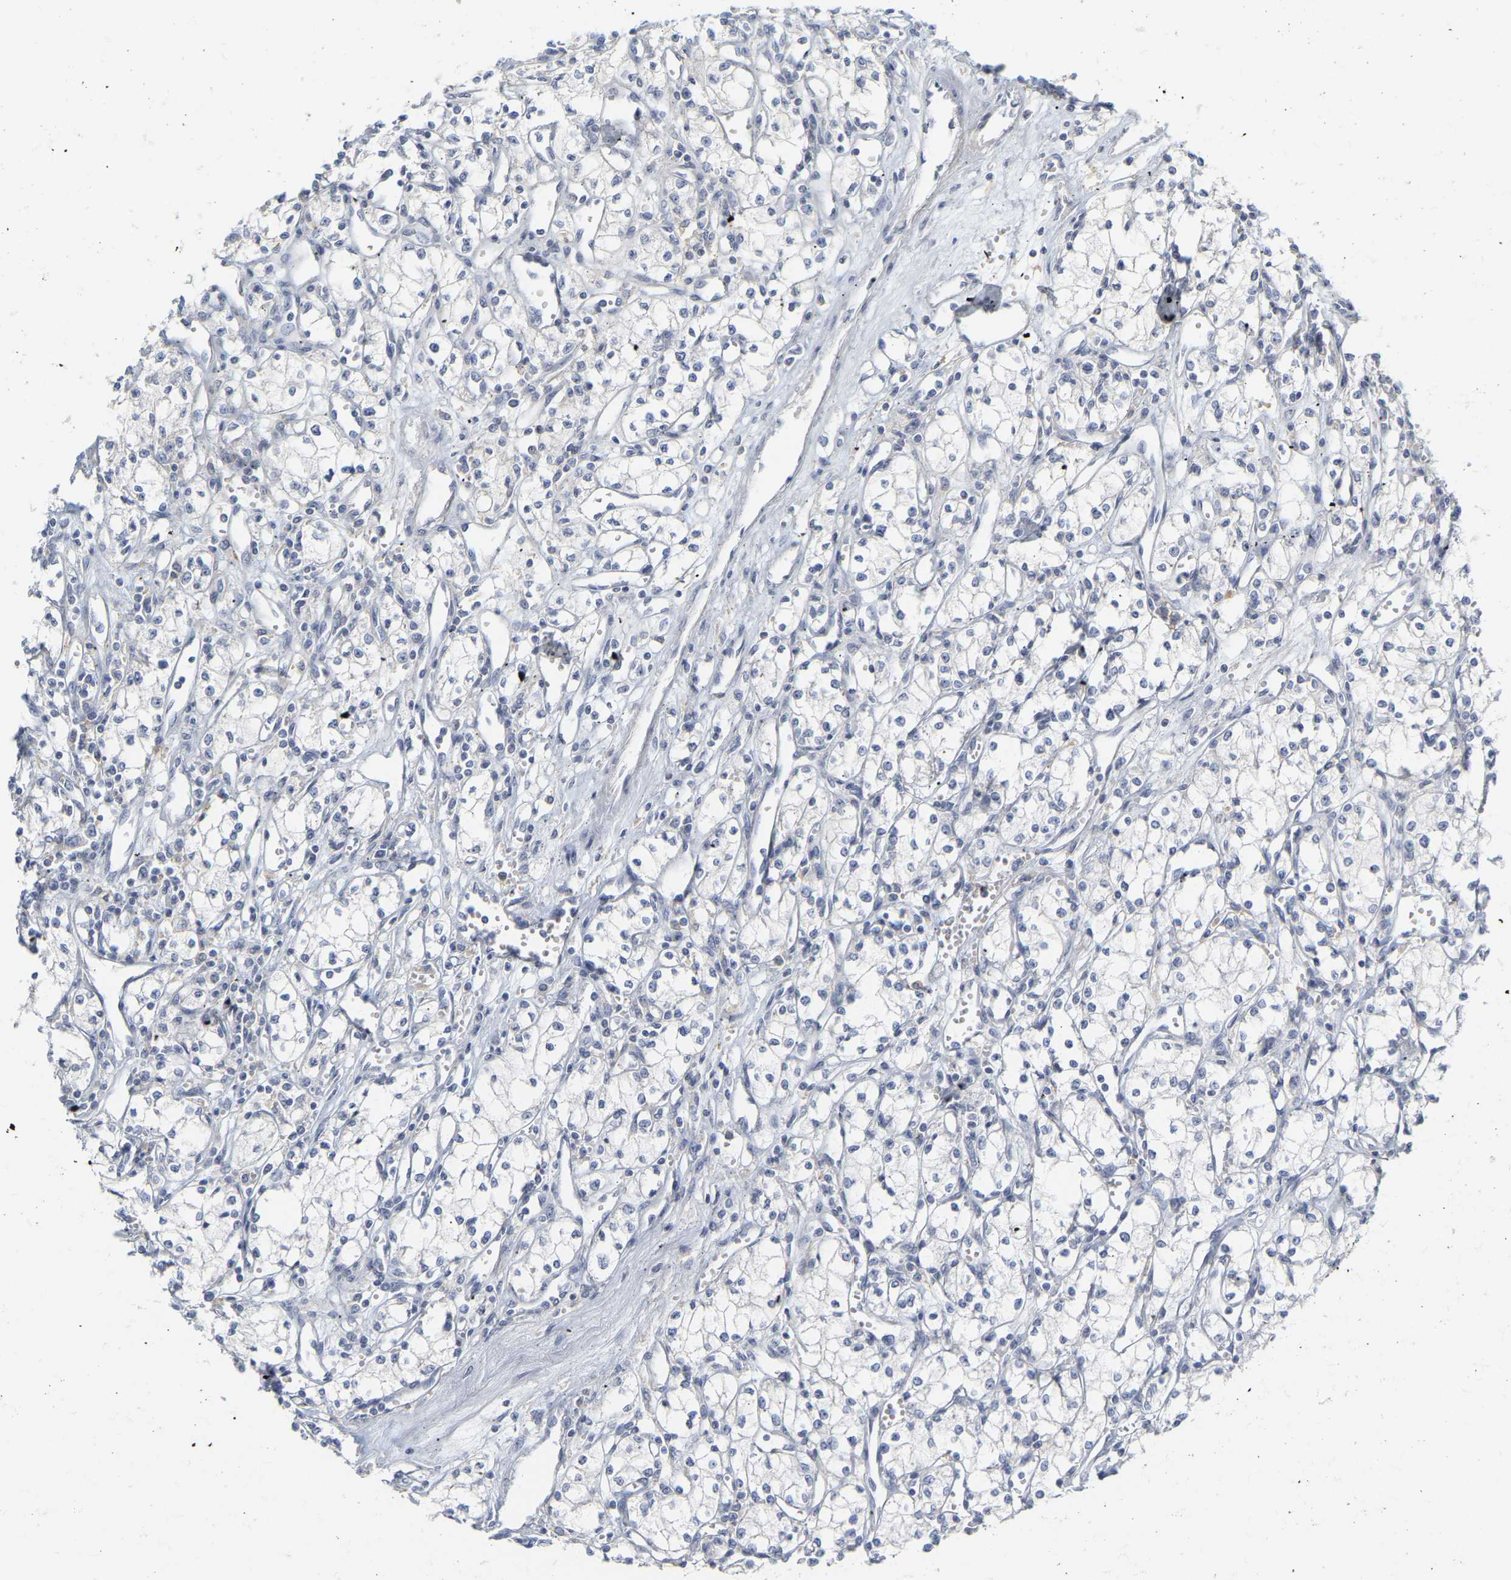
{"staining": {"intensity": "negative", "quantity": "none", "location": "none"}, "tissue": "renal cancer", "cell_type": "Tumor cells", "image_type": "cancer", "snomed": [{"axis": "morphology", "description": "Adenocarcinoma, NOS"}, {"axis": "topography", "description": "Kidney"}], "caption": "IHC image of neoplastic tissue: human renal cancer (adenocarcinoma) stained with DAB (3,3'-diaminobenzidine) displays no significant protein staining in tumor cells.", "gene": "GNAS", "patient": {"sex": "male", "age": 59}}